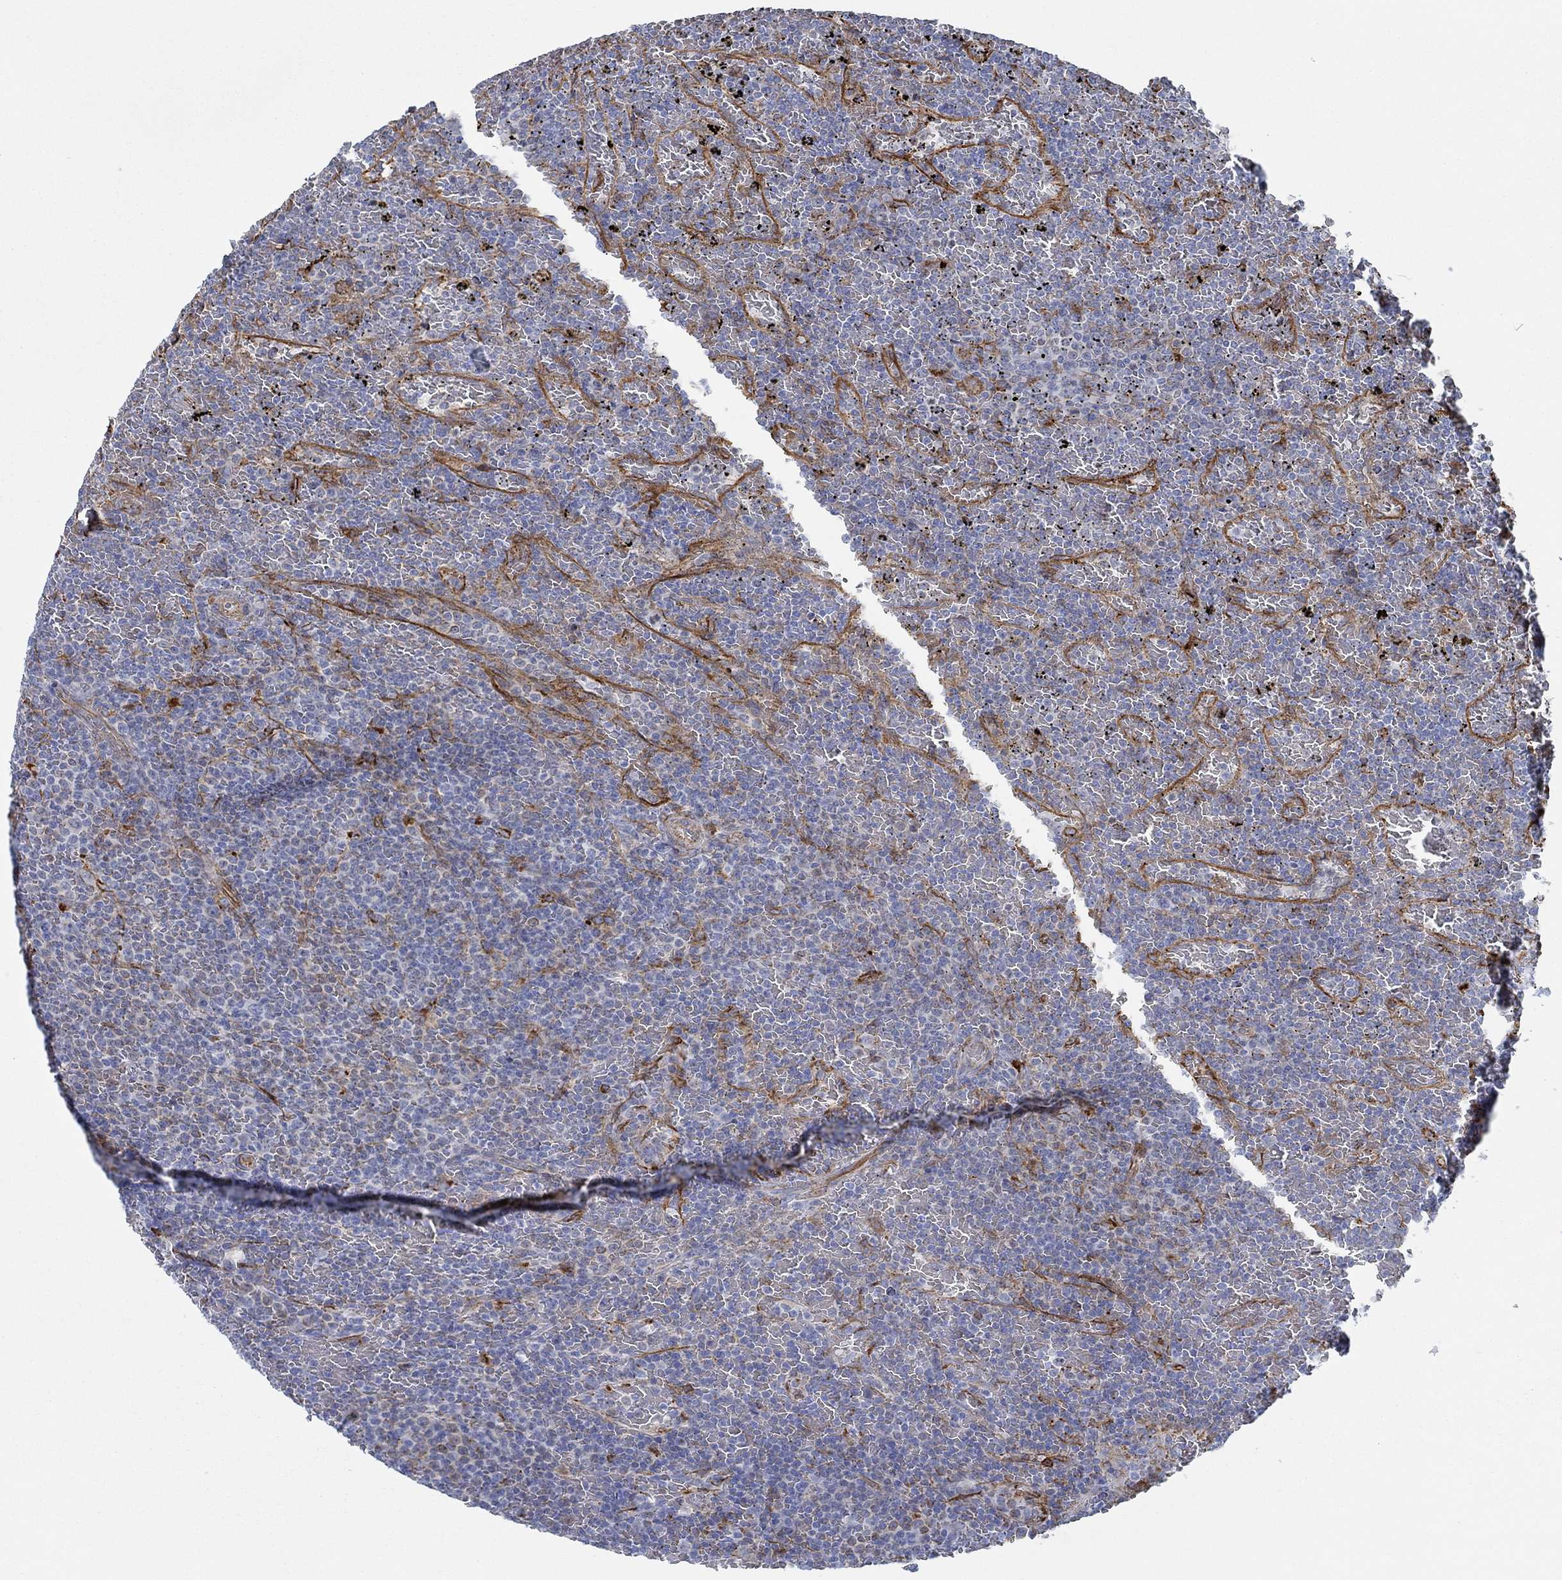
{"staining": {"intensity": "negative", "quantity": "none", "location": "none"}, "tissue": "lymphoma", "cell_type": "Tumor cells", "image_type": "cancer", "snomed": [{"axis": "morphology", "description": "Malignant lymphoma, non-Hodgkin's type, Low grade"}, {"axis": "topography", "description": "Spleen"}], "caption": "Immunohistochemical staining of human malignant lymphoma, non-Hodgkin's type (low-grade) demonstrates no significant expression in tumor cells.", "gene": "STC2", "patient": {"sex": "female", "age": 77}}